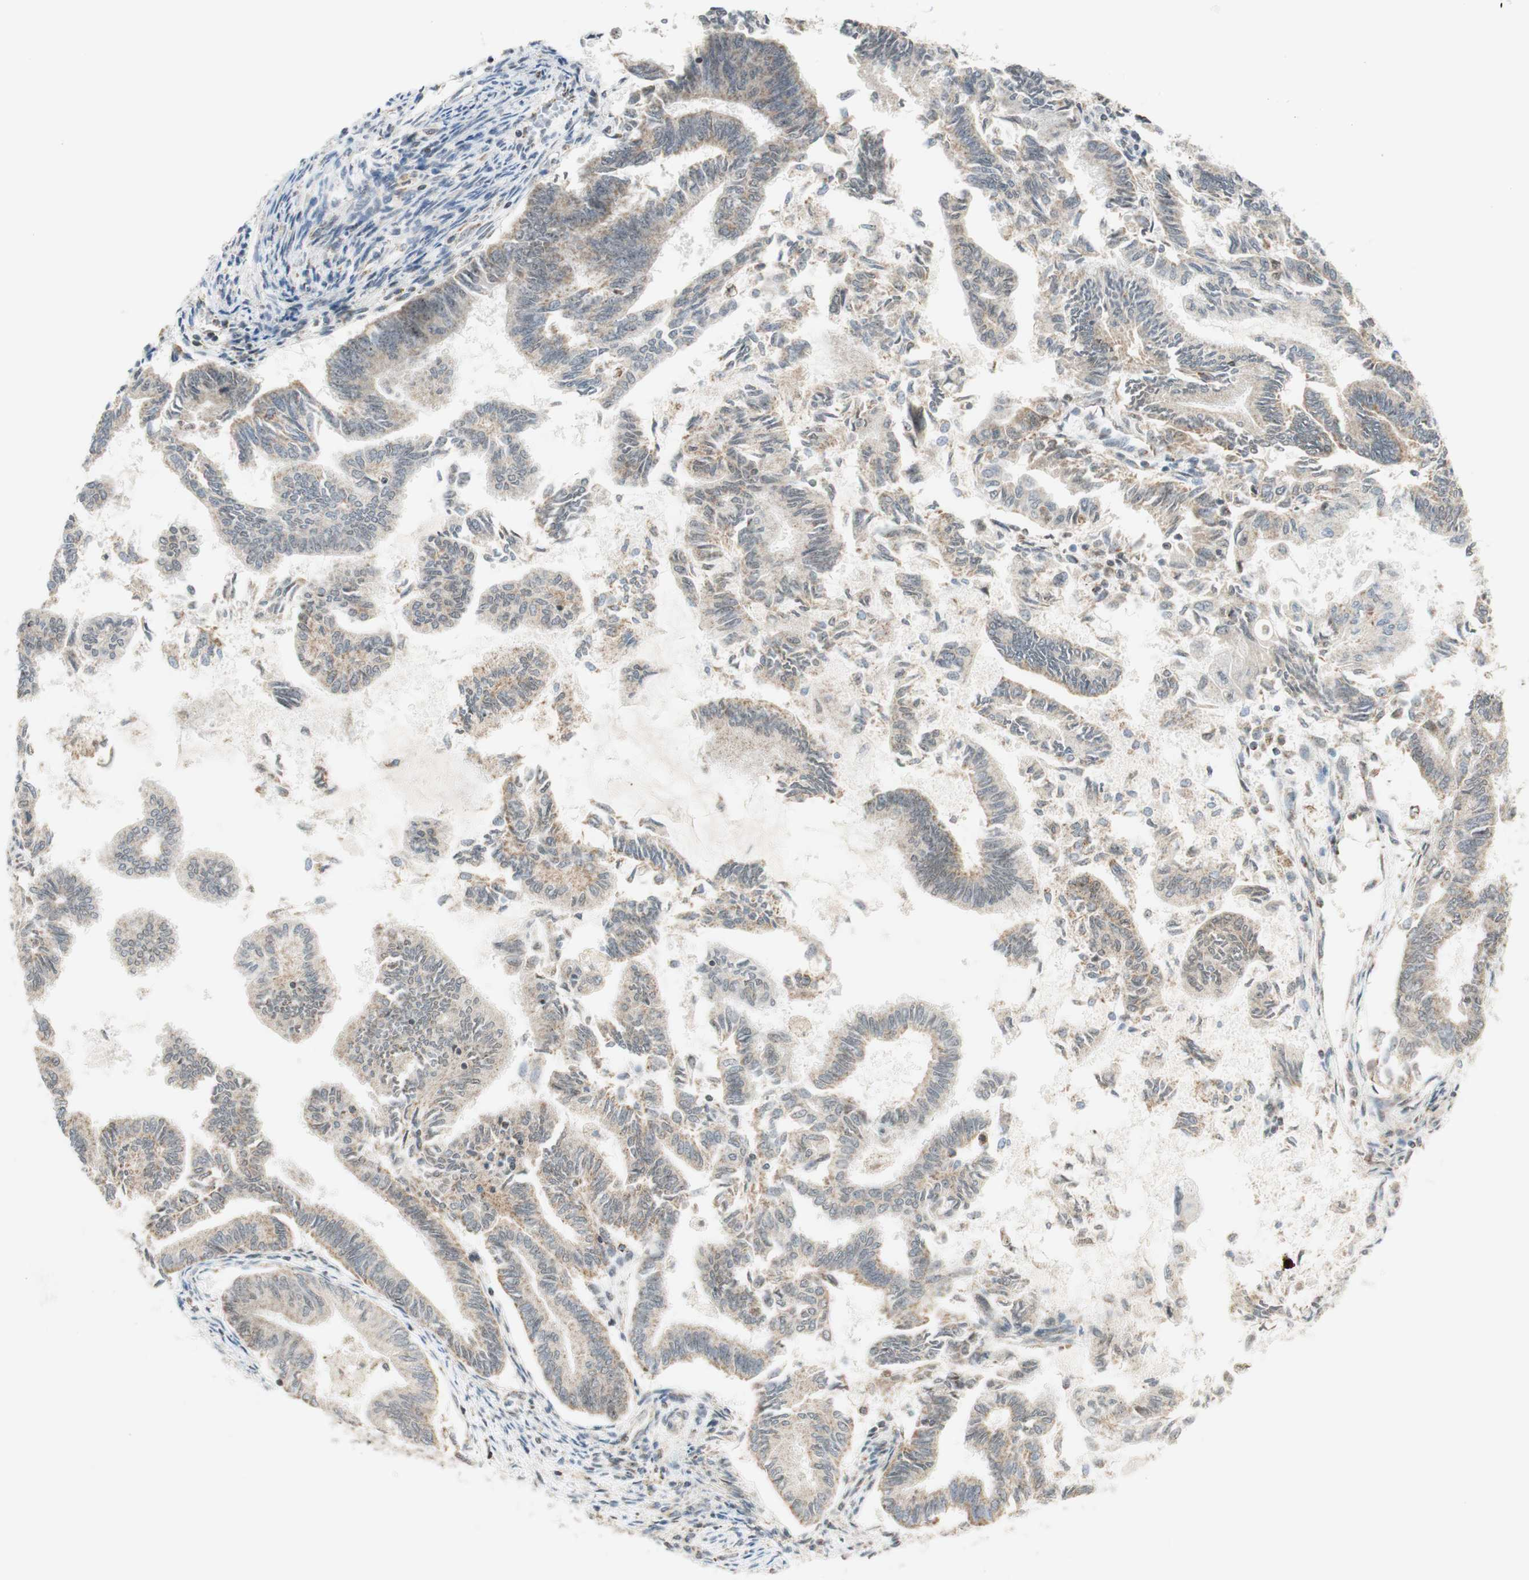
{"staining": {"intensity": "weak", "quantity": "25%-75%", "location": "cytoplasmic/membranous"}, "tissue": "endometrial cancer", "cell_type": "Tumor cells", "image_type": "cancer", "snomed": [{"axis": "morphology", "description": "Adenocarcinoma, NOS"}, {"axis": "topography", "description": "Endometrium"}], "caption": "A high-resolution image shows immunohistochemistry staining of endometrial cancer (adenocarcinoma), which displays weak cytoplasmic/membranous positivity in approximately 25%-75% of tumor cells. The protein is shown in brown color, while the nuclei are stained blue.", "gene": "ZNF782", "patient": {"sex": "female", "age": 86}}